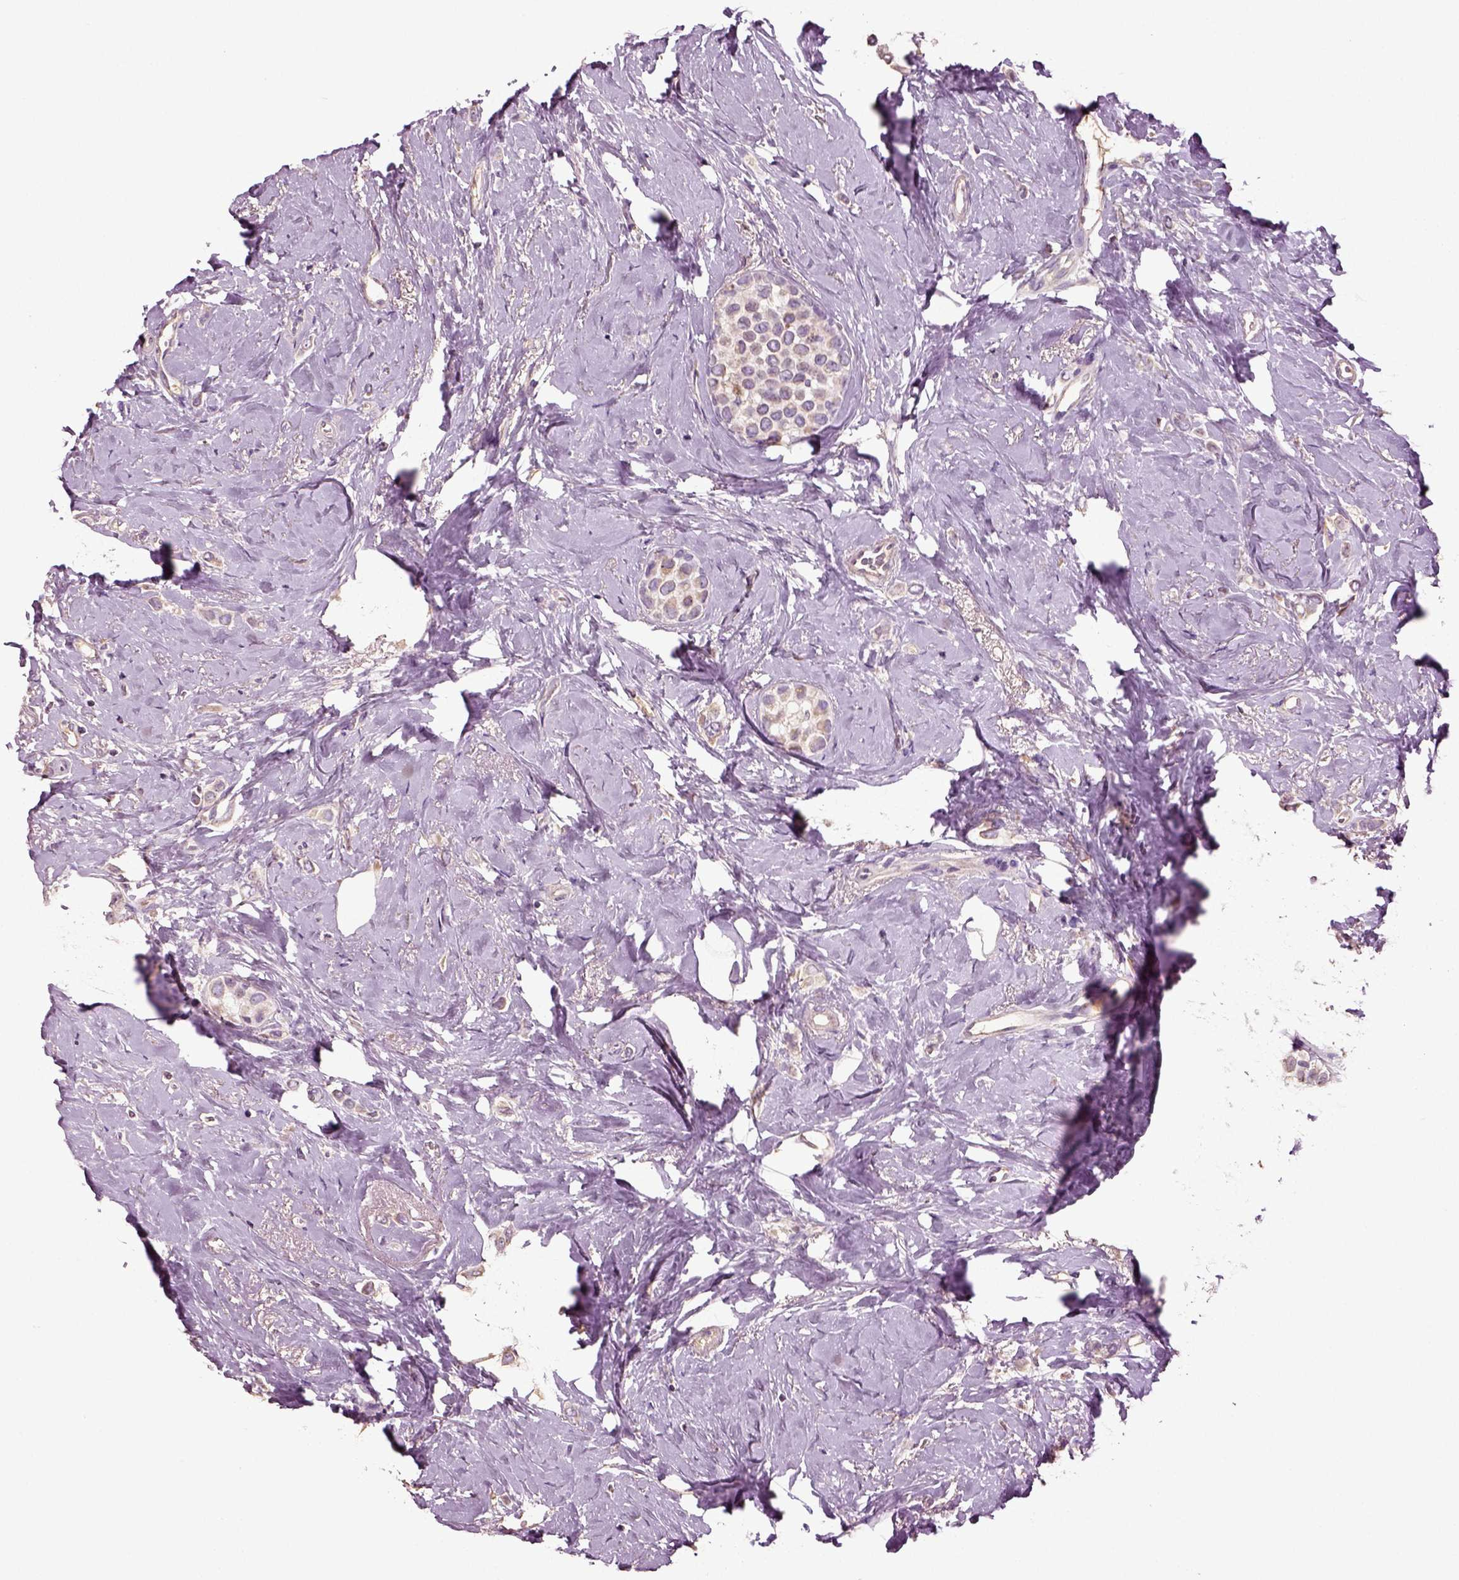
{"staining": {"intensity": "negative", "quantity": "none", "location": "none"}, "tissue": "breast cancer", "cell_type": "Tumor cells", "image_type": "cancer", "snomed": [{"axis": "morphology", "description": "Lobular carcinoma"}, {"axis": "topography", "description": "Breast"}], "caption": "This is an immunohistochemistry (IHC) photomicrograph of lobular carcinoma (breast). There is no expression in tumor cells.", "gene": "DEFB118", "patient": {"sex": "female", "age": 66}}